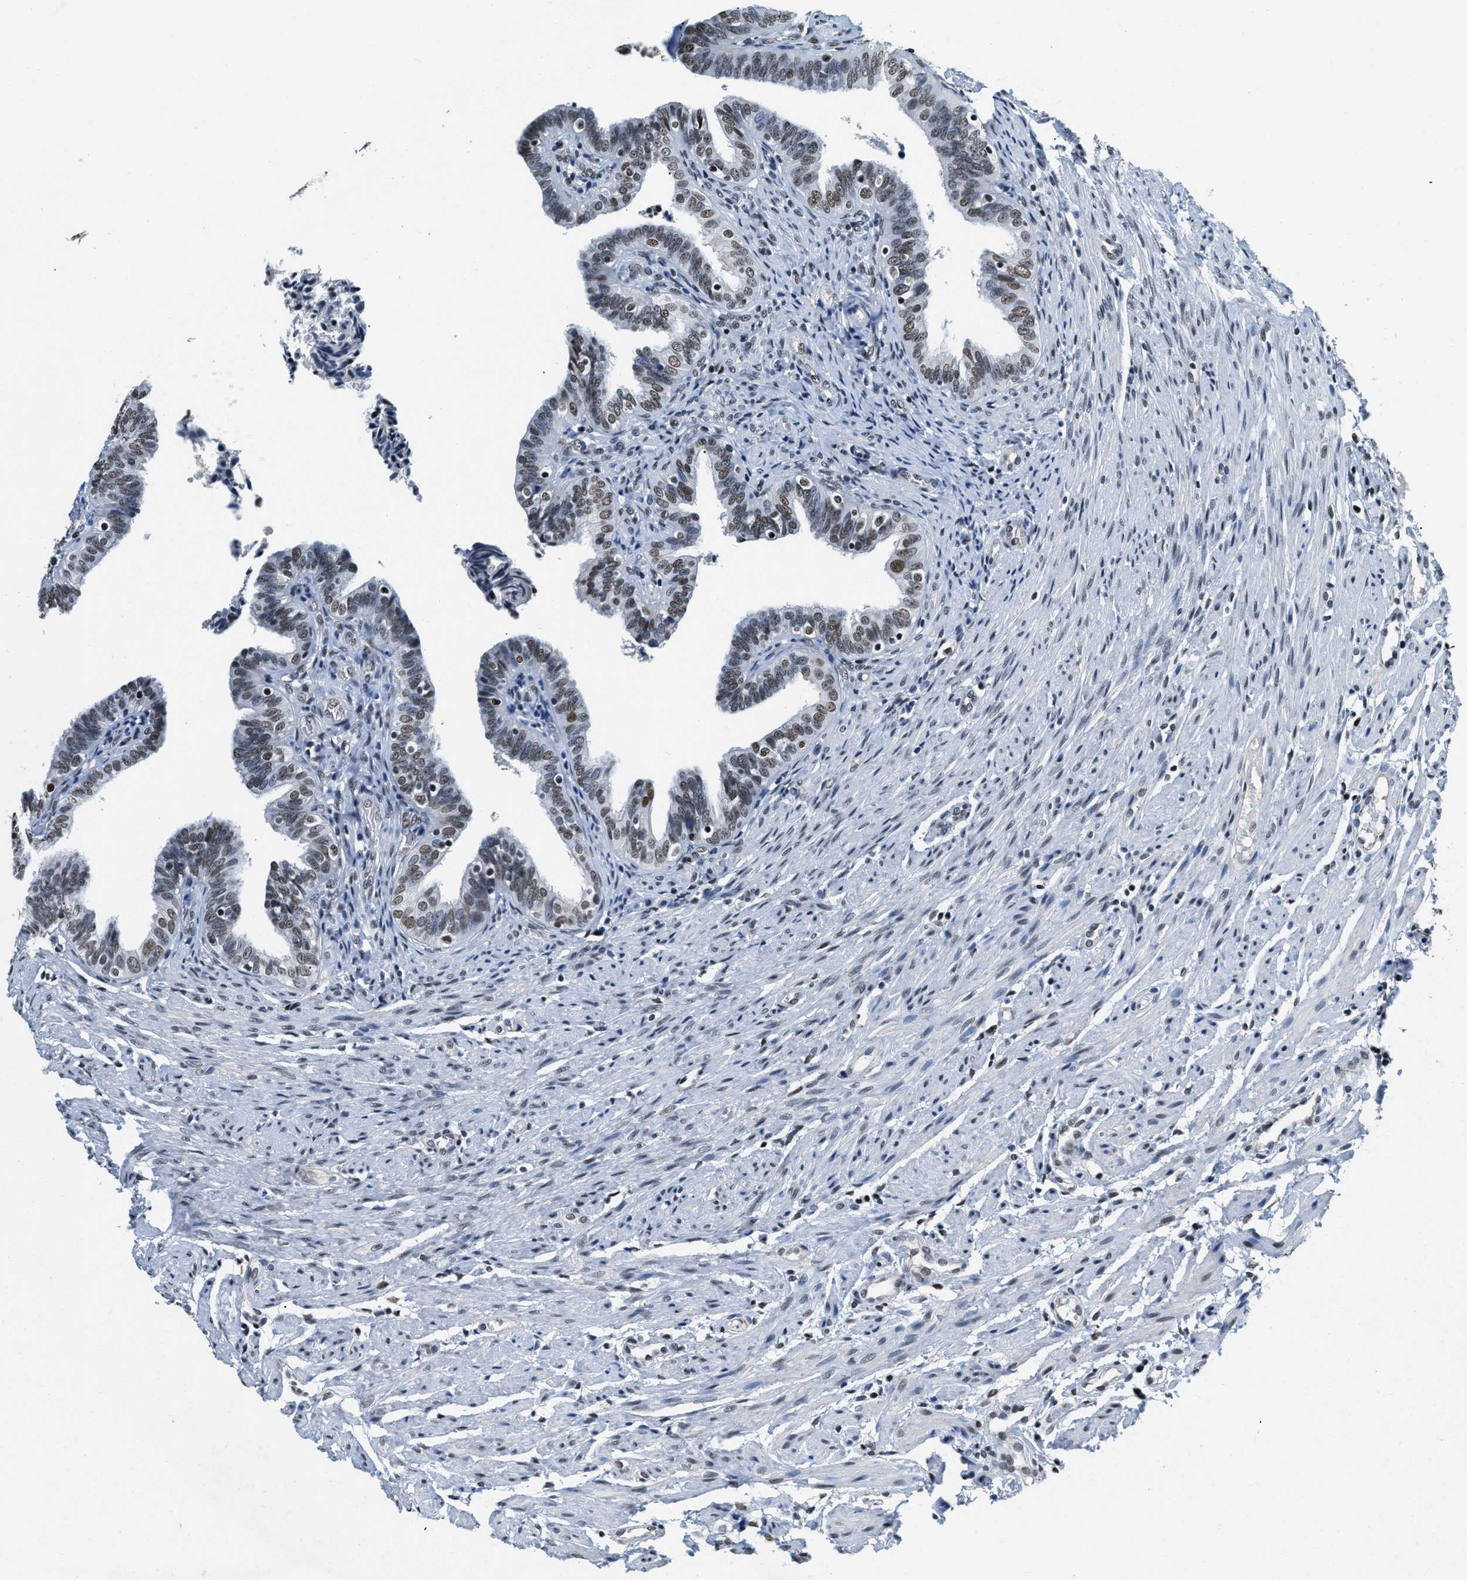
{"staining": {"intensity": "weak", "quantity": "25%-75%", "location": "nuclear"}, "tissue": "fallopian tube", "cell_type": "Glandular cells", "image_type": "normal", "snomed": [{"axis": "morphology", "description": "Normal tissue, NOS"}, {"axis": "topography", "description": "Fallopian tube"}, {"axis": "topography", "description": "Placenta"}], "caption": "High-magnification brightfield microscopy of benign fallopian tube stained with DAB (brown) and counterstained with hematoxylin (blue). glandular cells exhibit weak nuclear positivity is seen in approximately25%-75% of cells.", "gene": "CCNE1", "patient": {"sex": "female", "age": 34}}